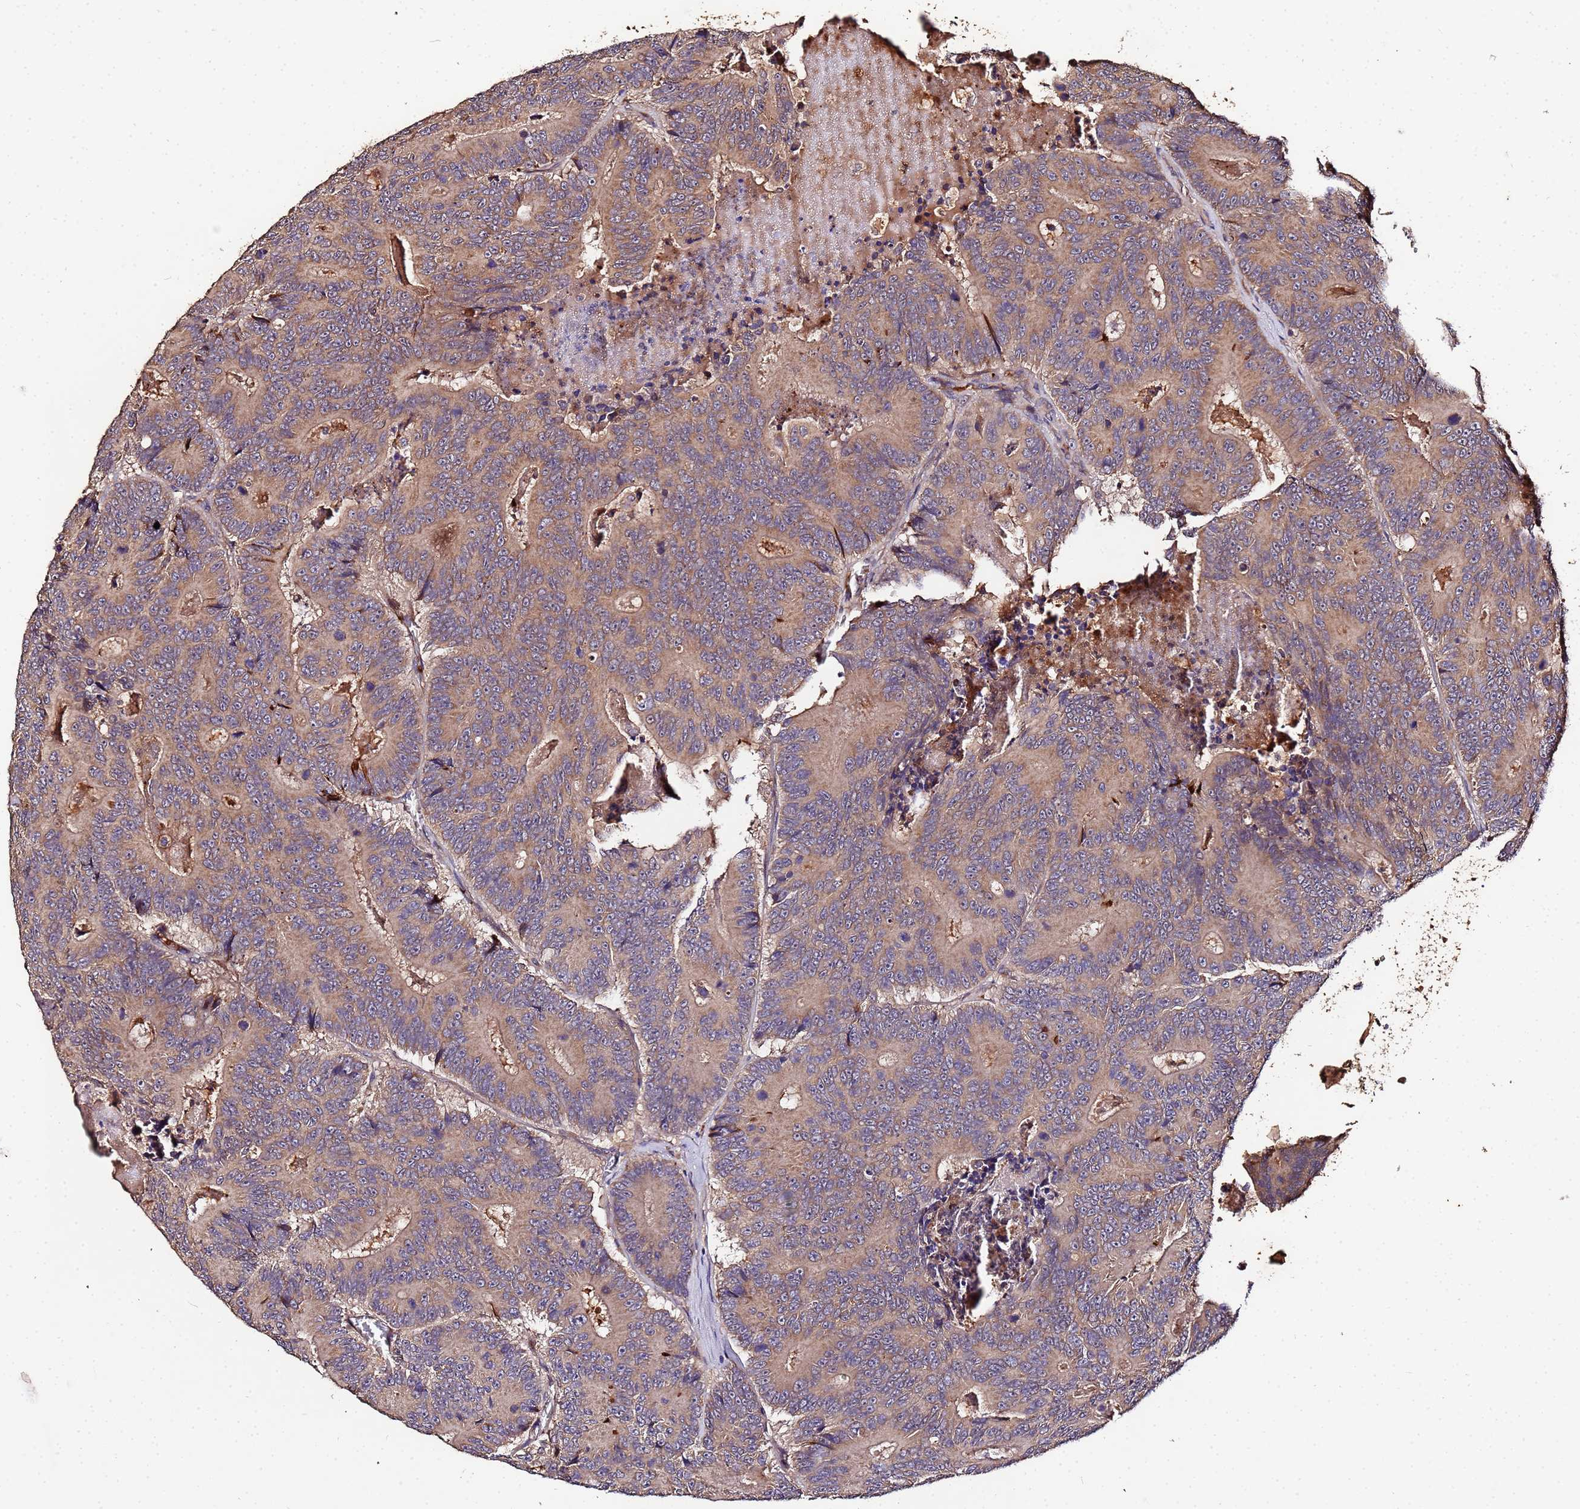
{"staining": {"intensity": "moderate", "quantity": ">75%", "location": "cytoplasmic/membranous"}, "tissue": "colorectal cancer", "cell_type": "Tumor cells", "image_type": "cancer", "snomed": [{"axis": "morphology", "description": "Adenocarcinoma, NOS"}, {"axis": "topography", "description": "Colon"}], "caption": "A micrograph of colorectal adenocarcinoma stained for a protein shows moderate cytoplasmic/membranous brown staining in tumor cells.", "gene": "MTERF1", "patient": {"sex": "male", "age": 83}}